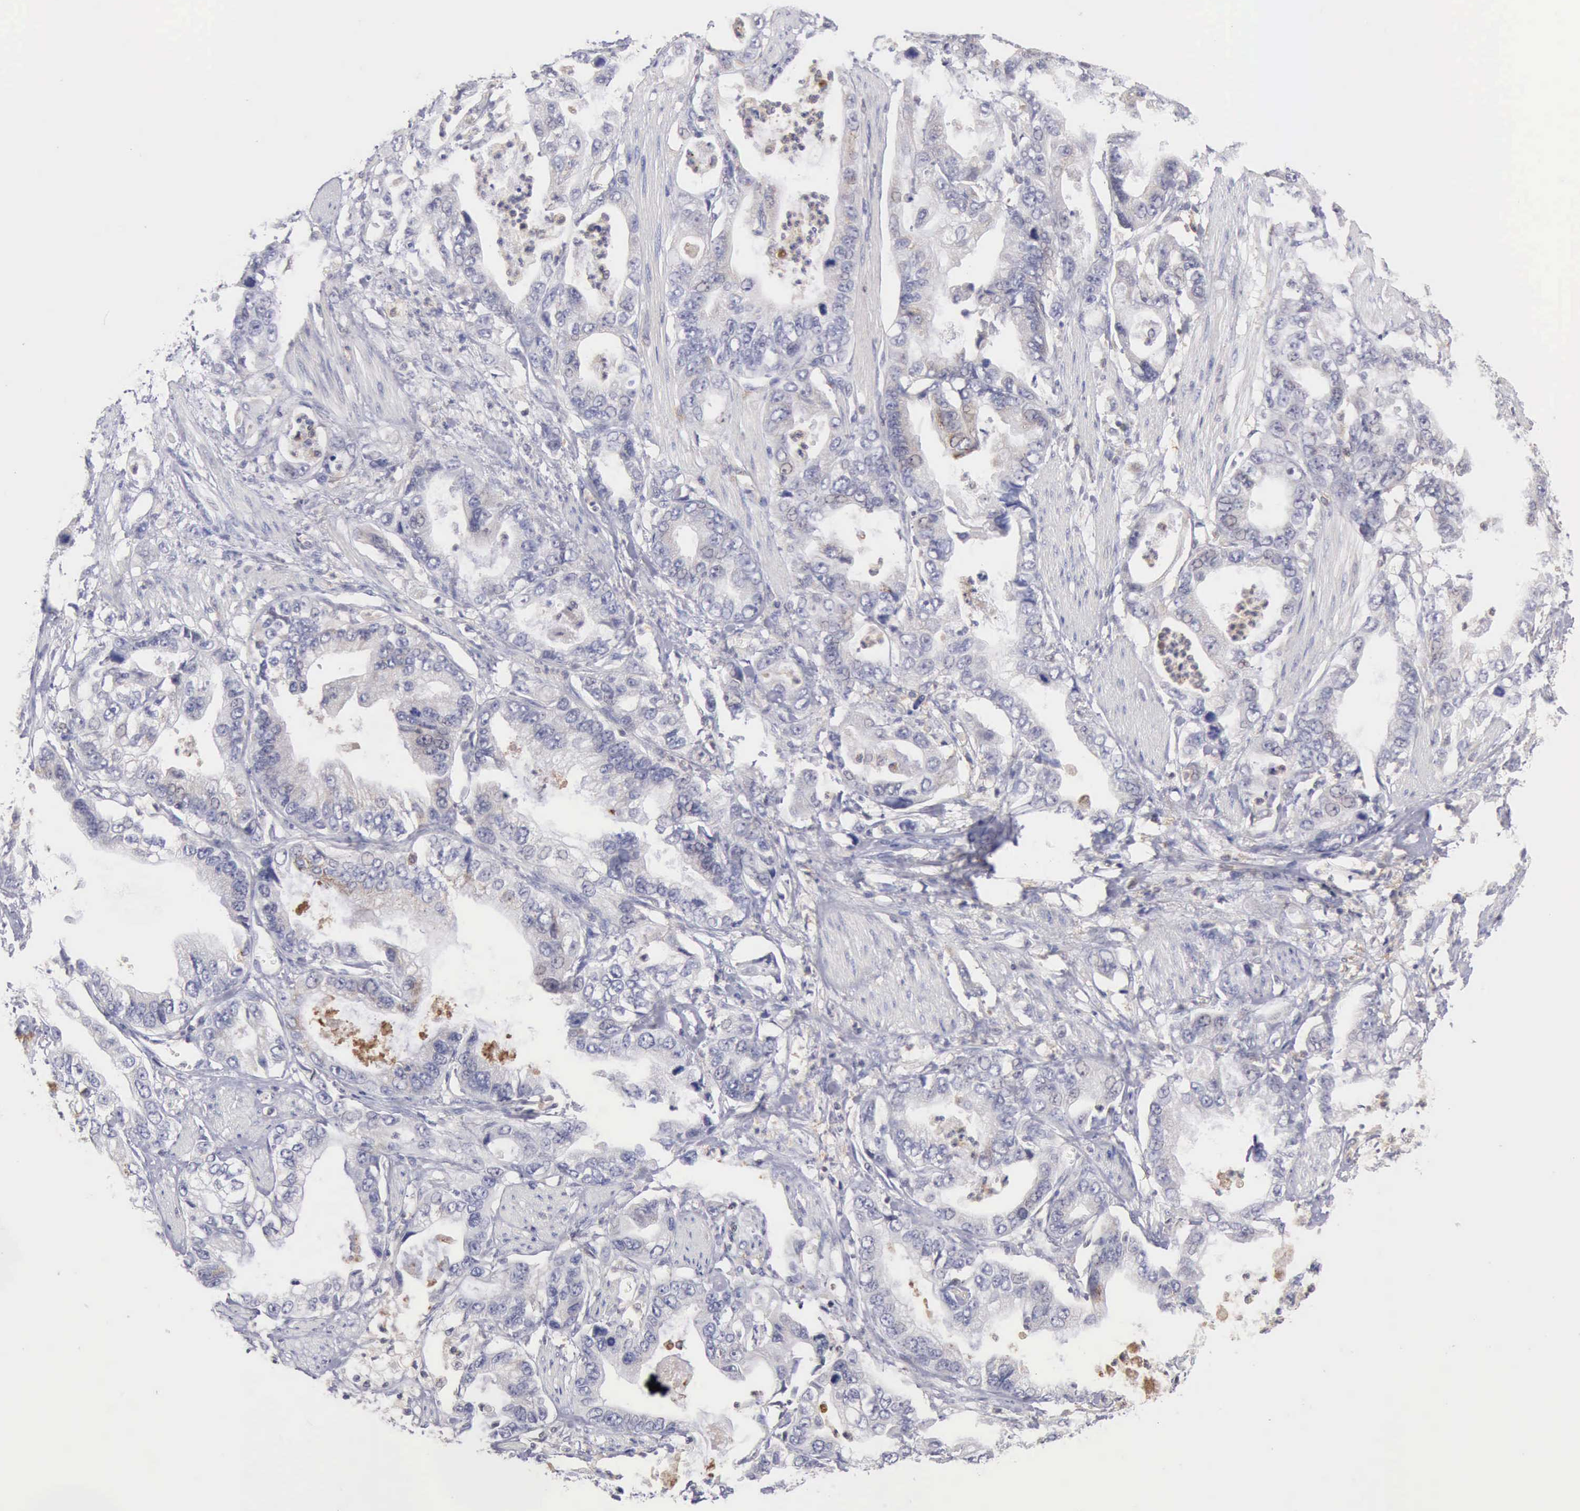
{"staining": {"intensity": "negative", "quantity": "none", "location": "none"}, "tissue": "stomach cancer", "cell_type": "Tumor cells", "image_type": "cancer", "snomed": [{"axis": "morphology", "description": "Adenocarcinoma, NOS"}, {"axis": "topography", "description": "Pancreas"}, {"axis": "topography", "description": "Stomach, upper"}], "caption": "DAB (3,3'-diaminobenzidine) immunohistochemical staining of human stomach cancer (adenocarcinoma) displays no significant expression in tumor cells. (Stains: DAB (3,3'-diaminobenzidine) IHC with hematoxylin counter stain, Microscopy: brightfield microscopy at high magnification).", "gene": "SASH3", "patient": {"sex": "male", "age": 77}}